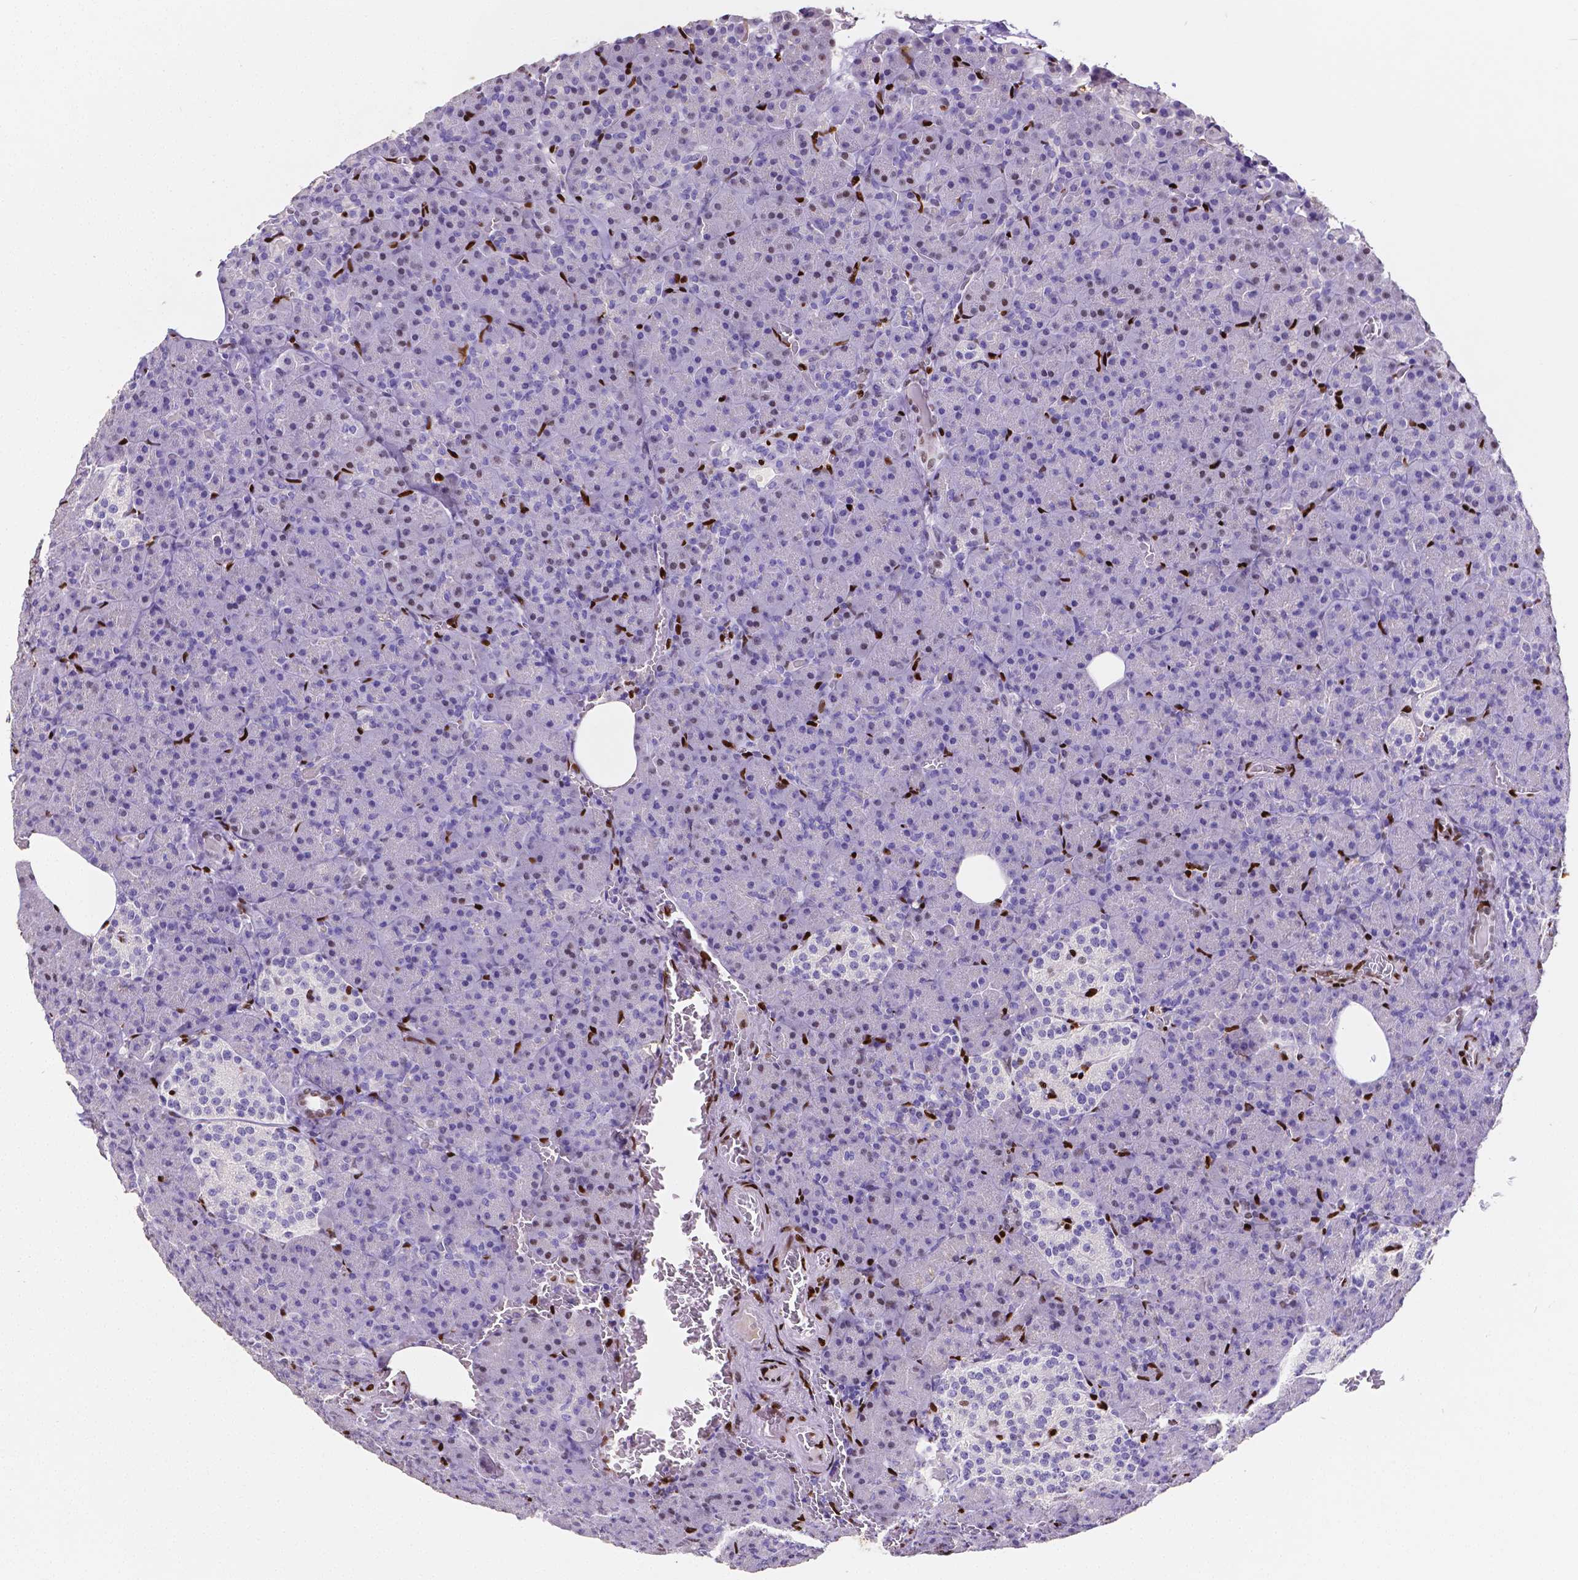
{"staining": {"intensity": "moderate", "quantity": "<25%", "location": "nuclear"}, "tissue": "pancreas", "cell_type": "Exocrine glandular cells", "image_type": "normal", "snomed": [{"axis": "morphology", "description": "Normal tissue, NOS"}, {"axis": "topography", "description": "Pancreas"}], "caption": "Exocrine glandular cells display low levels of moderate nuclear expression in about <25% of cells in benign pancreas.", "gene": "MEF2C", "patient": {"sex": "female", "age": 74}}